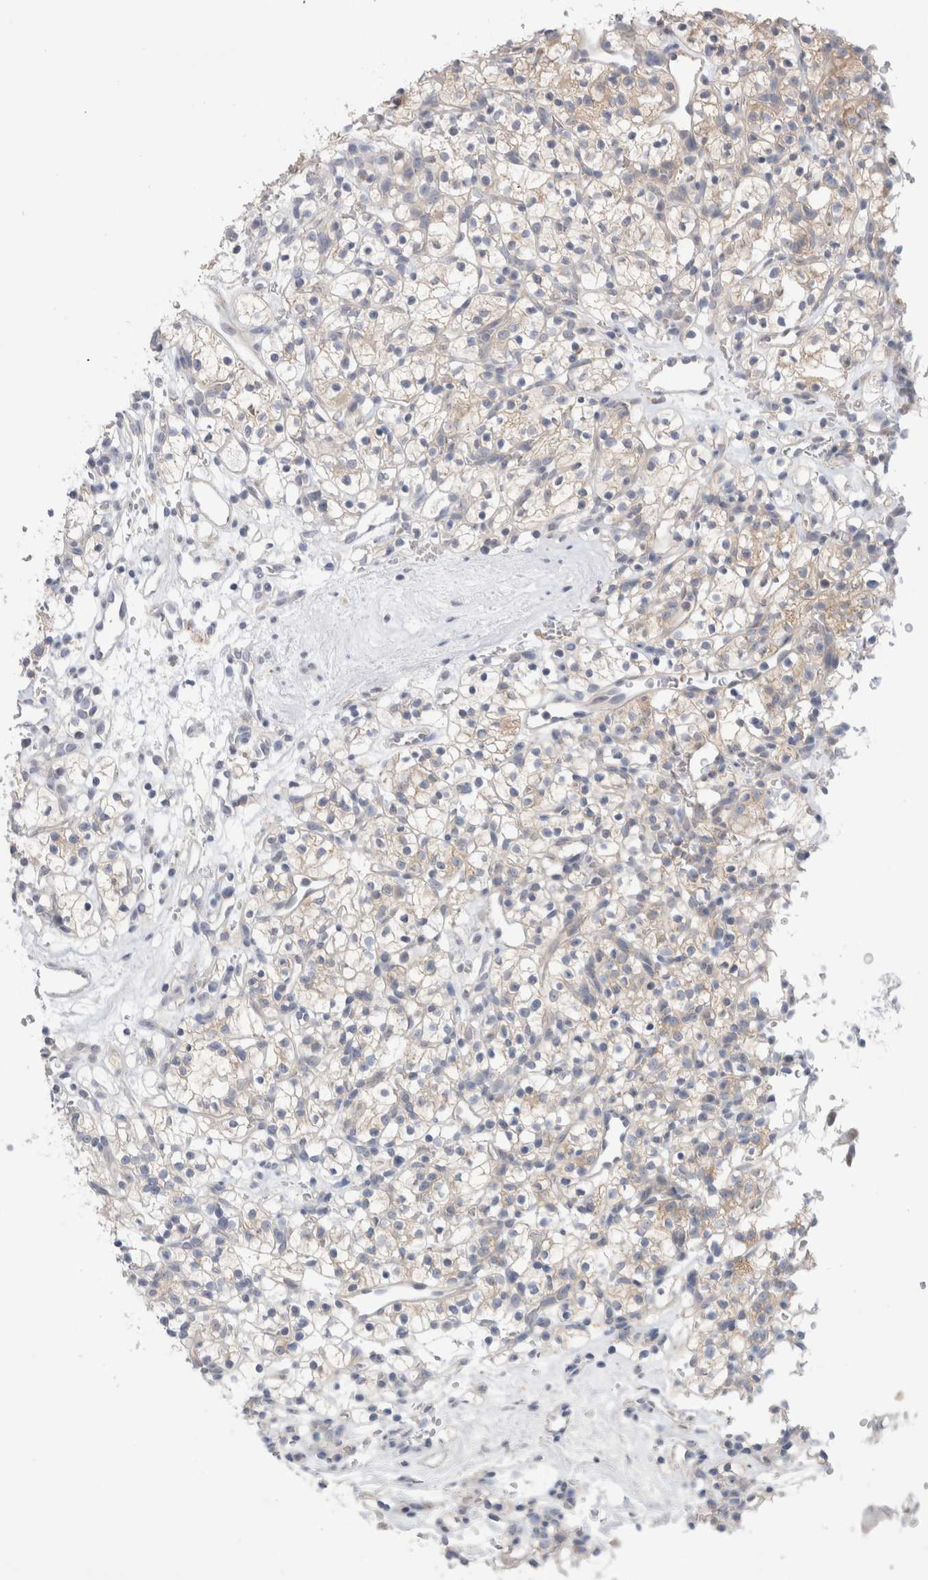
{"staining": {"intensity": "weak", "quantity": "<25%", "location": "cytoplasmic/membranous"}, "tissue": "renal cancer", "cell_type": "Tumor cells", "image_type": "cancer", "snomed": [{"axis": "morphology", "description": "Adenocarcinoma, NOS"}, {"axis": "topography", "description": "Kidney"}], "caption": "High magnification brightfield microscopy of renal cancer stained with DAB (brown) and counterstained with hematoxylin (blue): tumor cells show no significant expression.", "gene": "NDOR1", "patient": {"sex": "female", "age": 57}}